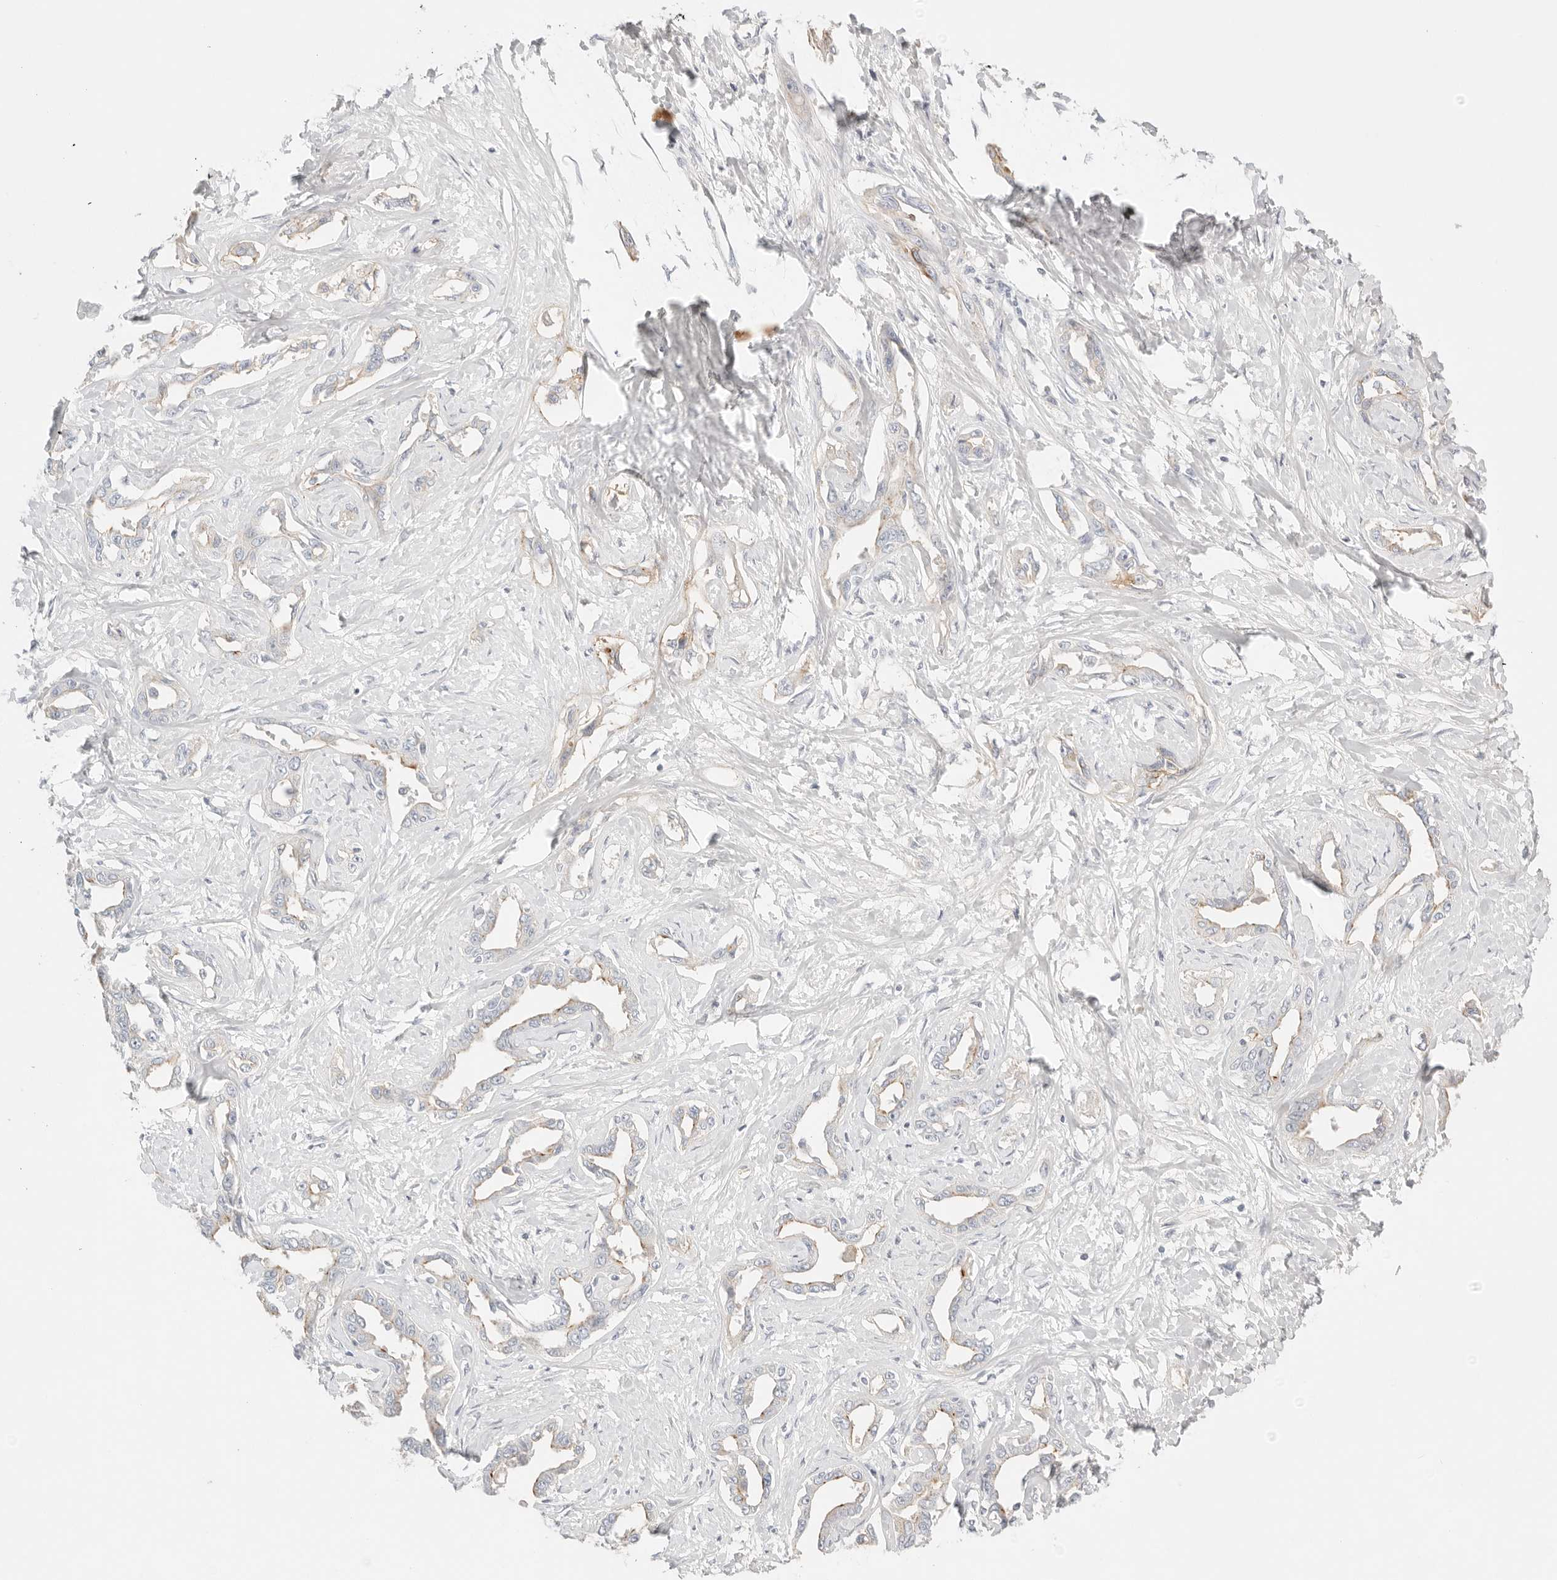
{"staining": {"intensity": "negative", "quantity": "none", "location": "none"}, "tissue": "liver cancer", "cell_type": "Tumor cells", "image_type": "cancer", "snomed": [{"axis": "morphology", "description": "Cholangiocarcinoma"}, {"axis": "topography", "description": "Liver"}], "caption": "A histopathology image of liver cancer stained for a protein exhibits no brown staining in tumor cells.", "gene": "CEP120", "patient": {"sex": "male", "age": 59}}